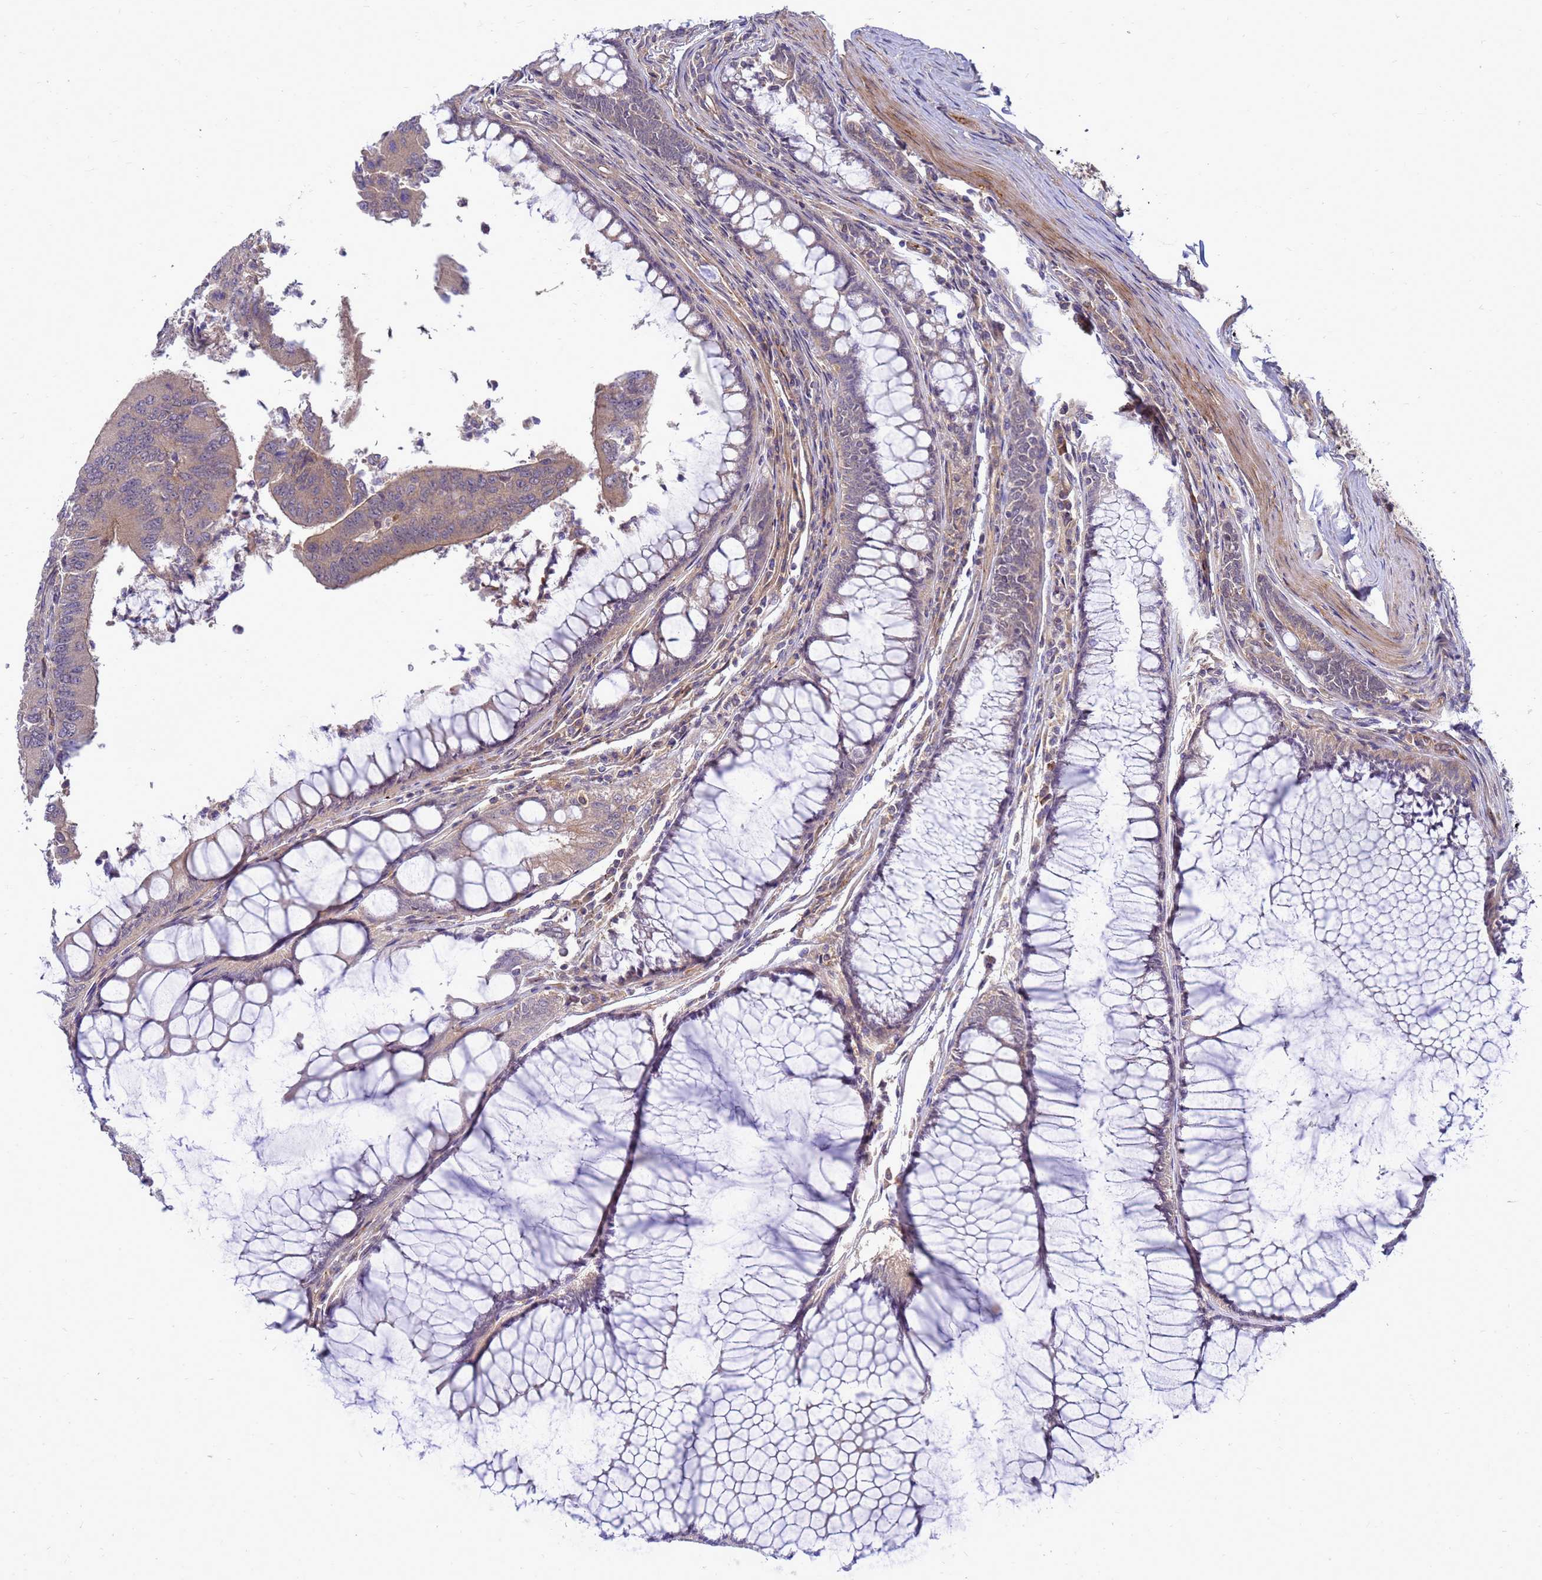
{"staining": {"intensity": "weak", "quantity": ">75%", "location": "cytoplasmic/membranous"}, "tissue": "colorectal cancer", "cell_type": "Tumor cells", "image_type": "cancer", "snomed": [{"axis": "morphology", "description": "Adenocarcinoma, NOS"}, {"axis": "topography", "description": "Colon"}], "caption": "Colorectal cancer stained with DAB (3,3'-diaminobenzidine) immunohistochemistry (IHC) displays low levels of weak cytoplasmic/membranous expression in approximately >75% of tumor cells. (IHC, brightfield microscopy, high magnification).", "gene": "ENOPH1", "patient": {"sex": "female", "age": 67}}